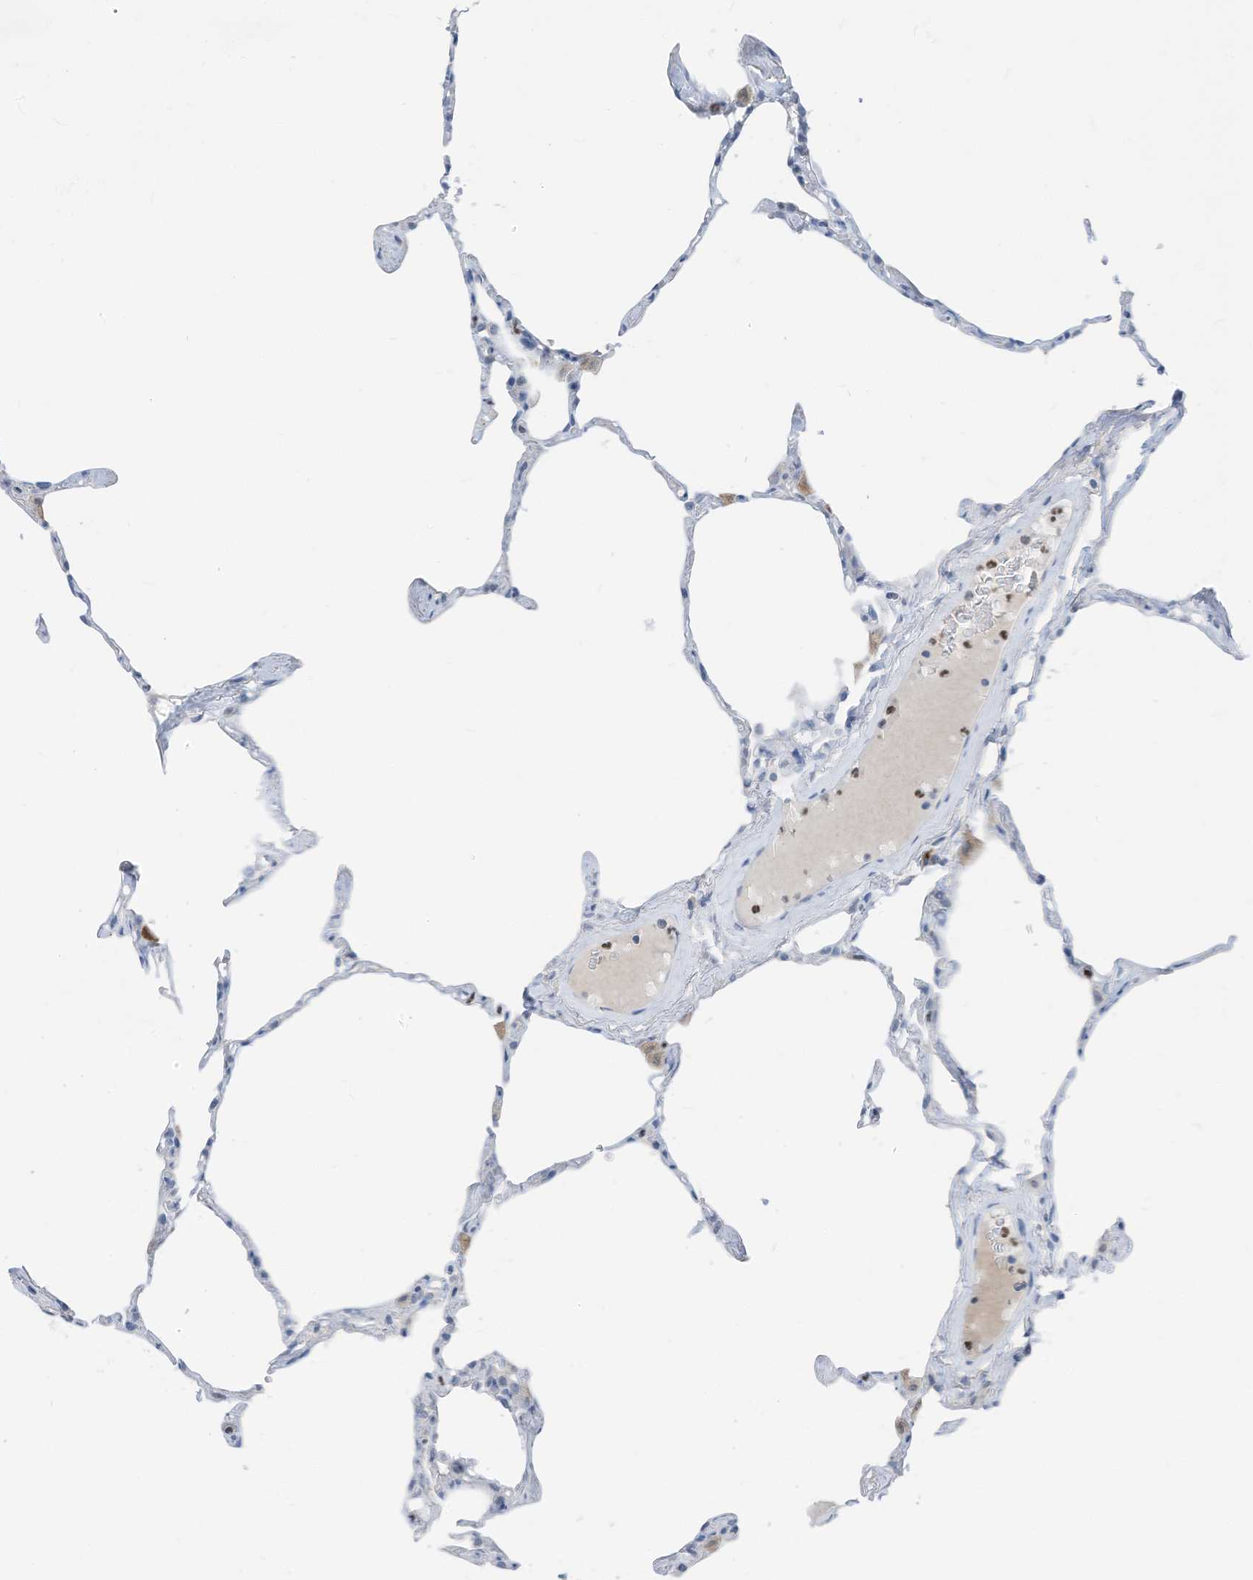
{"staining": {"intensity": "negative", "quantity": "none", "location": "none"}, "tissue": "lung", "cell_type": "Alveolar cells", "image_type": "normal", "snomed": [{"axis": "morphology", "description": "Normal tissue, NOS"}, {"axis": "topography", "description": "Lung"}], "caption": "DAB (3,3'-diaminobenzidine) immunohistochemical staining of unremarkable human lung shows no significant staining in alveolar cells.", "gene": "CHMP2B", "patient": {"sex": "male", "age": 65}}